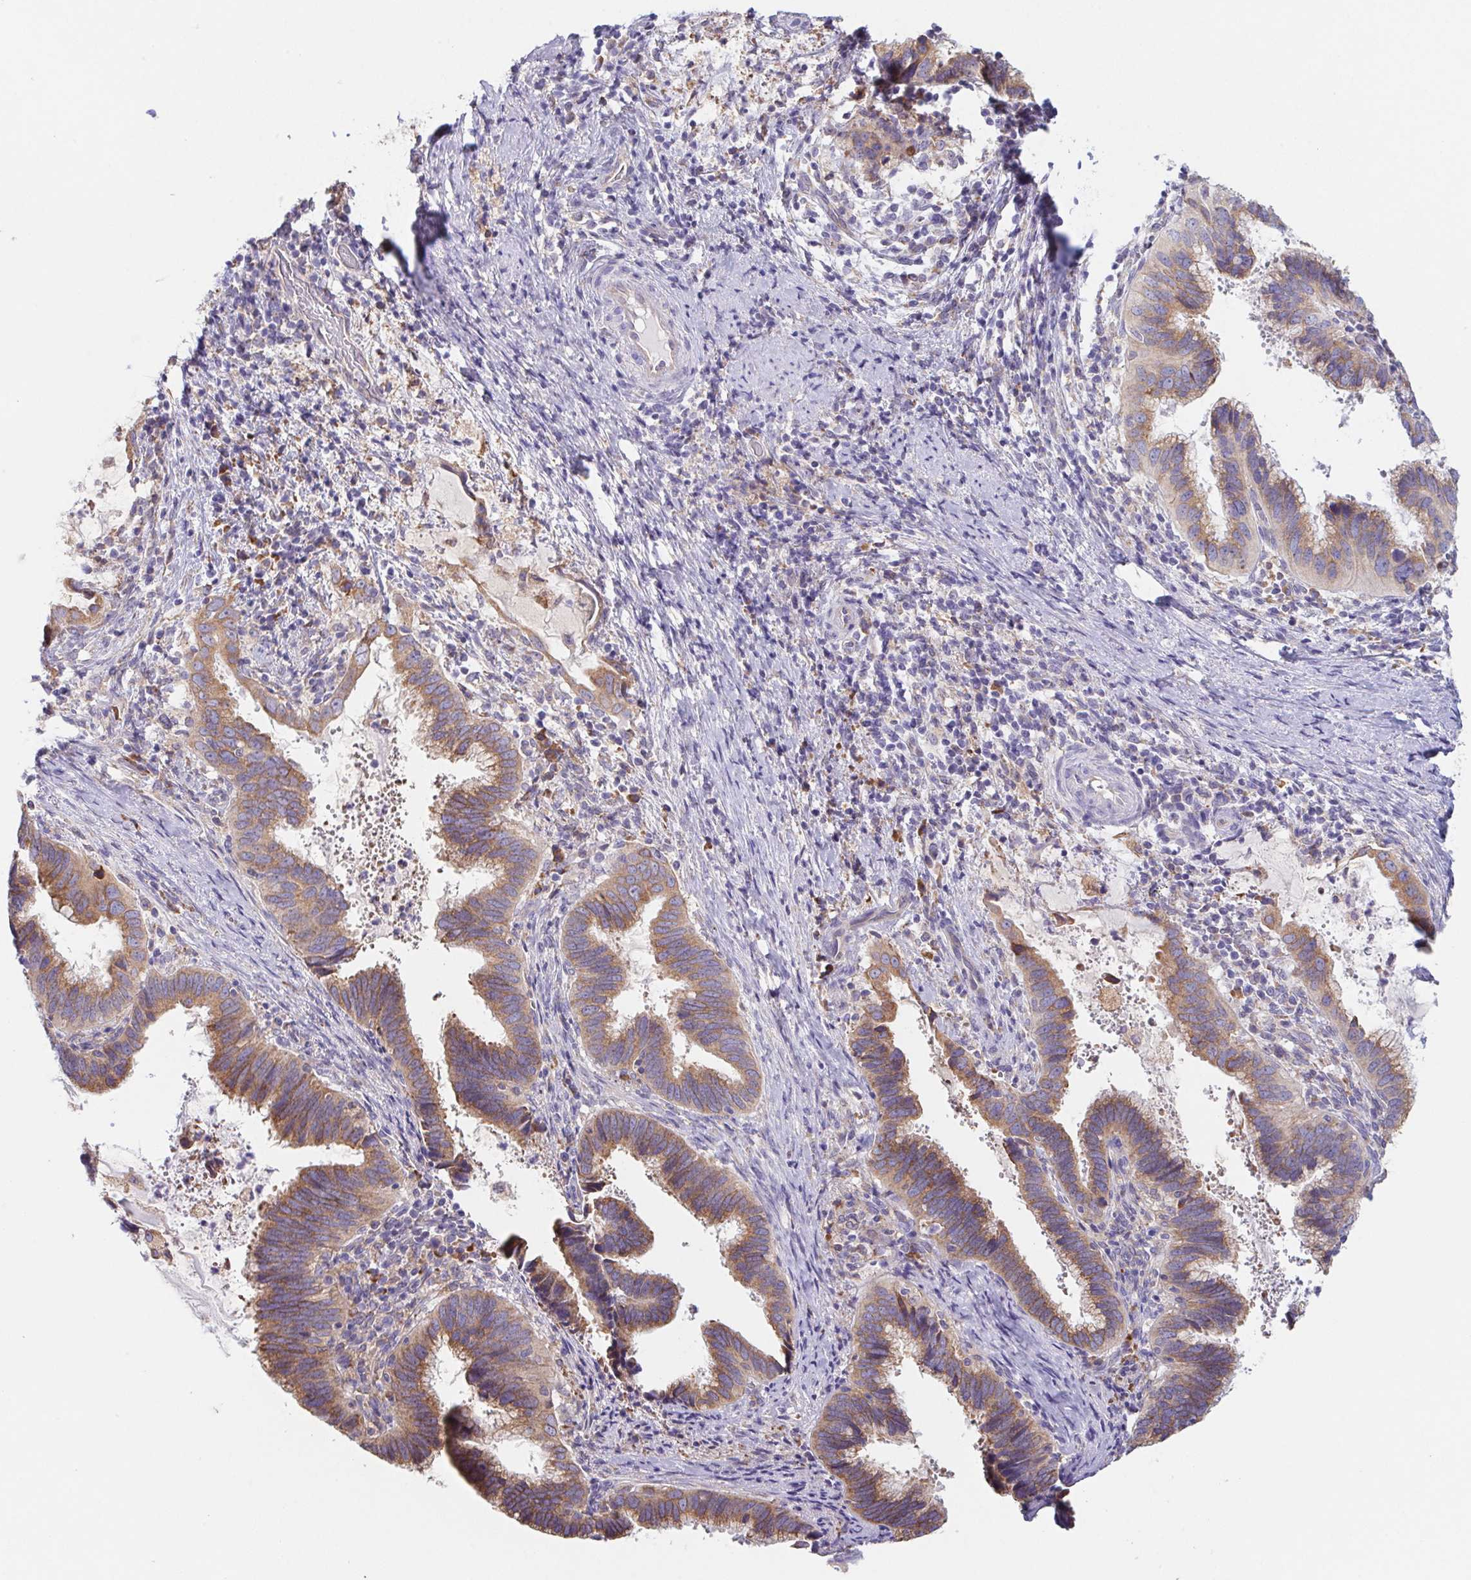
{"staining": {"intensity": "moderate", "quantity": ">75%", "location": "cytoplasmic/membranous"}, "tissue": "cervical cancer", "cell_type": "Tumor cells", "image_type": "cancer", "snomed": [{"axis": "morphology", "description": "Adenocarcinoma, NOS"}, {"axis": "topography", "description": "Cervix"}], "caption": "Cervical adenocarcinoma stained for a protein shows moderate cytoplasmic/membranous positivity in tumor cells.", "gene": "ADAM8", "patient": {"sex": "female", "age": 56}}